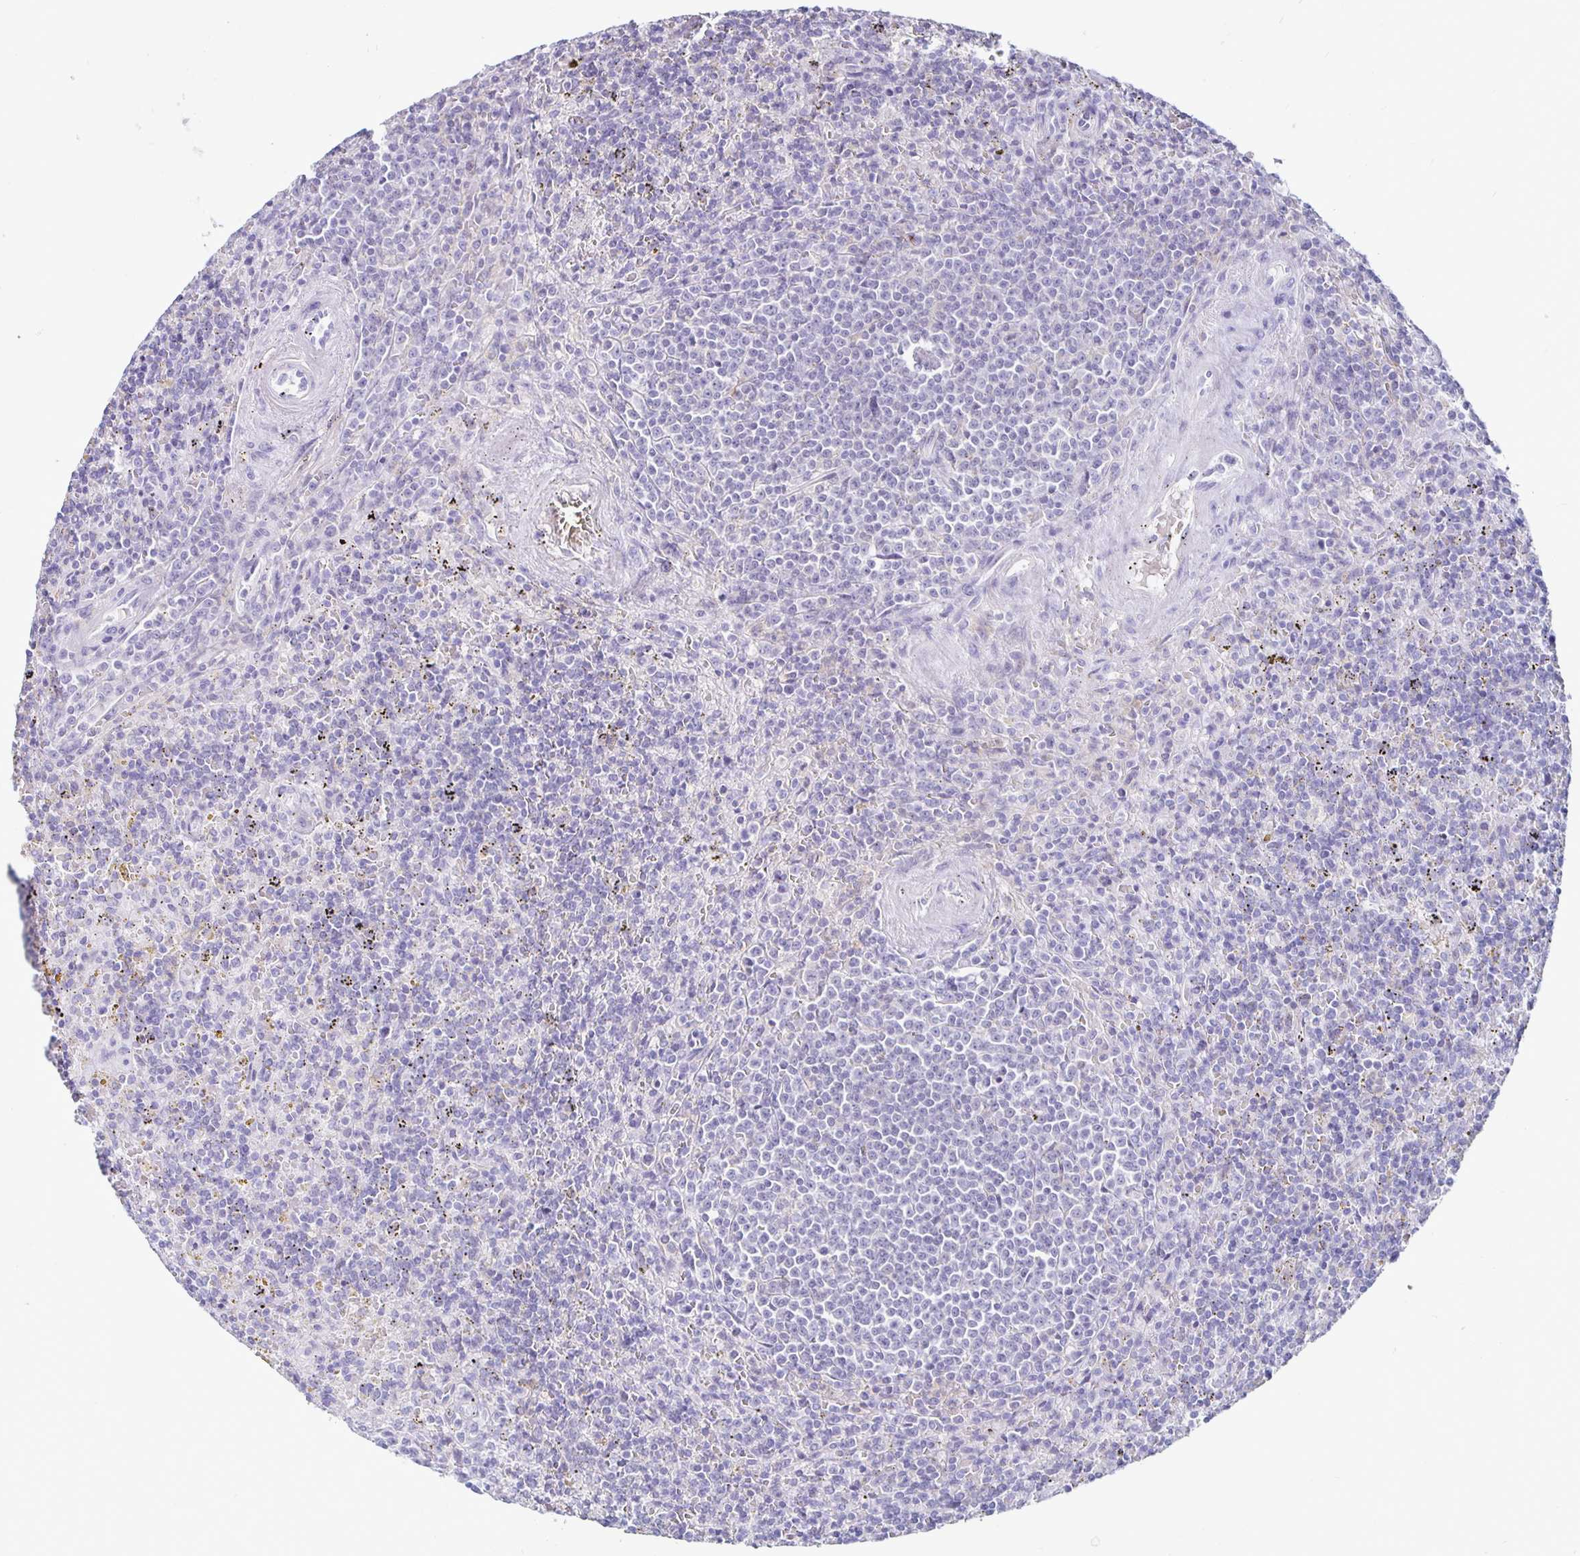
{"staining": {"intensity": "negative", "quantity": "none", "location": "none"}, "tissue": "lymphoma", "cell_type": "Tumor cells", "image_type": "cancer", "snomed": [{"axis": "morphology", "description": "Malignant lymphoma, non-Hodgkin's type, Low grade"}, {"axis": "topography", "description": "Spleen"}], "caption": "Lymphoma was stained to show a protein in brown. There is no significant positivity in tumor cells. (Stains: DAB (3,3'-diaminobenzidine) immunohistochemistry (IHC) with hematoxylin counter stain, Microscopy: brightfield microscopy at high magnification).", "gene": "SIRPA", "patient": {"sex": "male", "age": 67}}